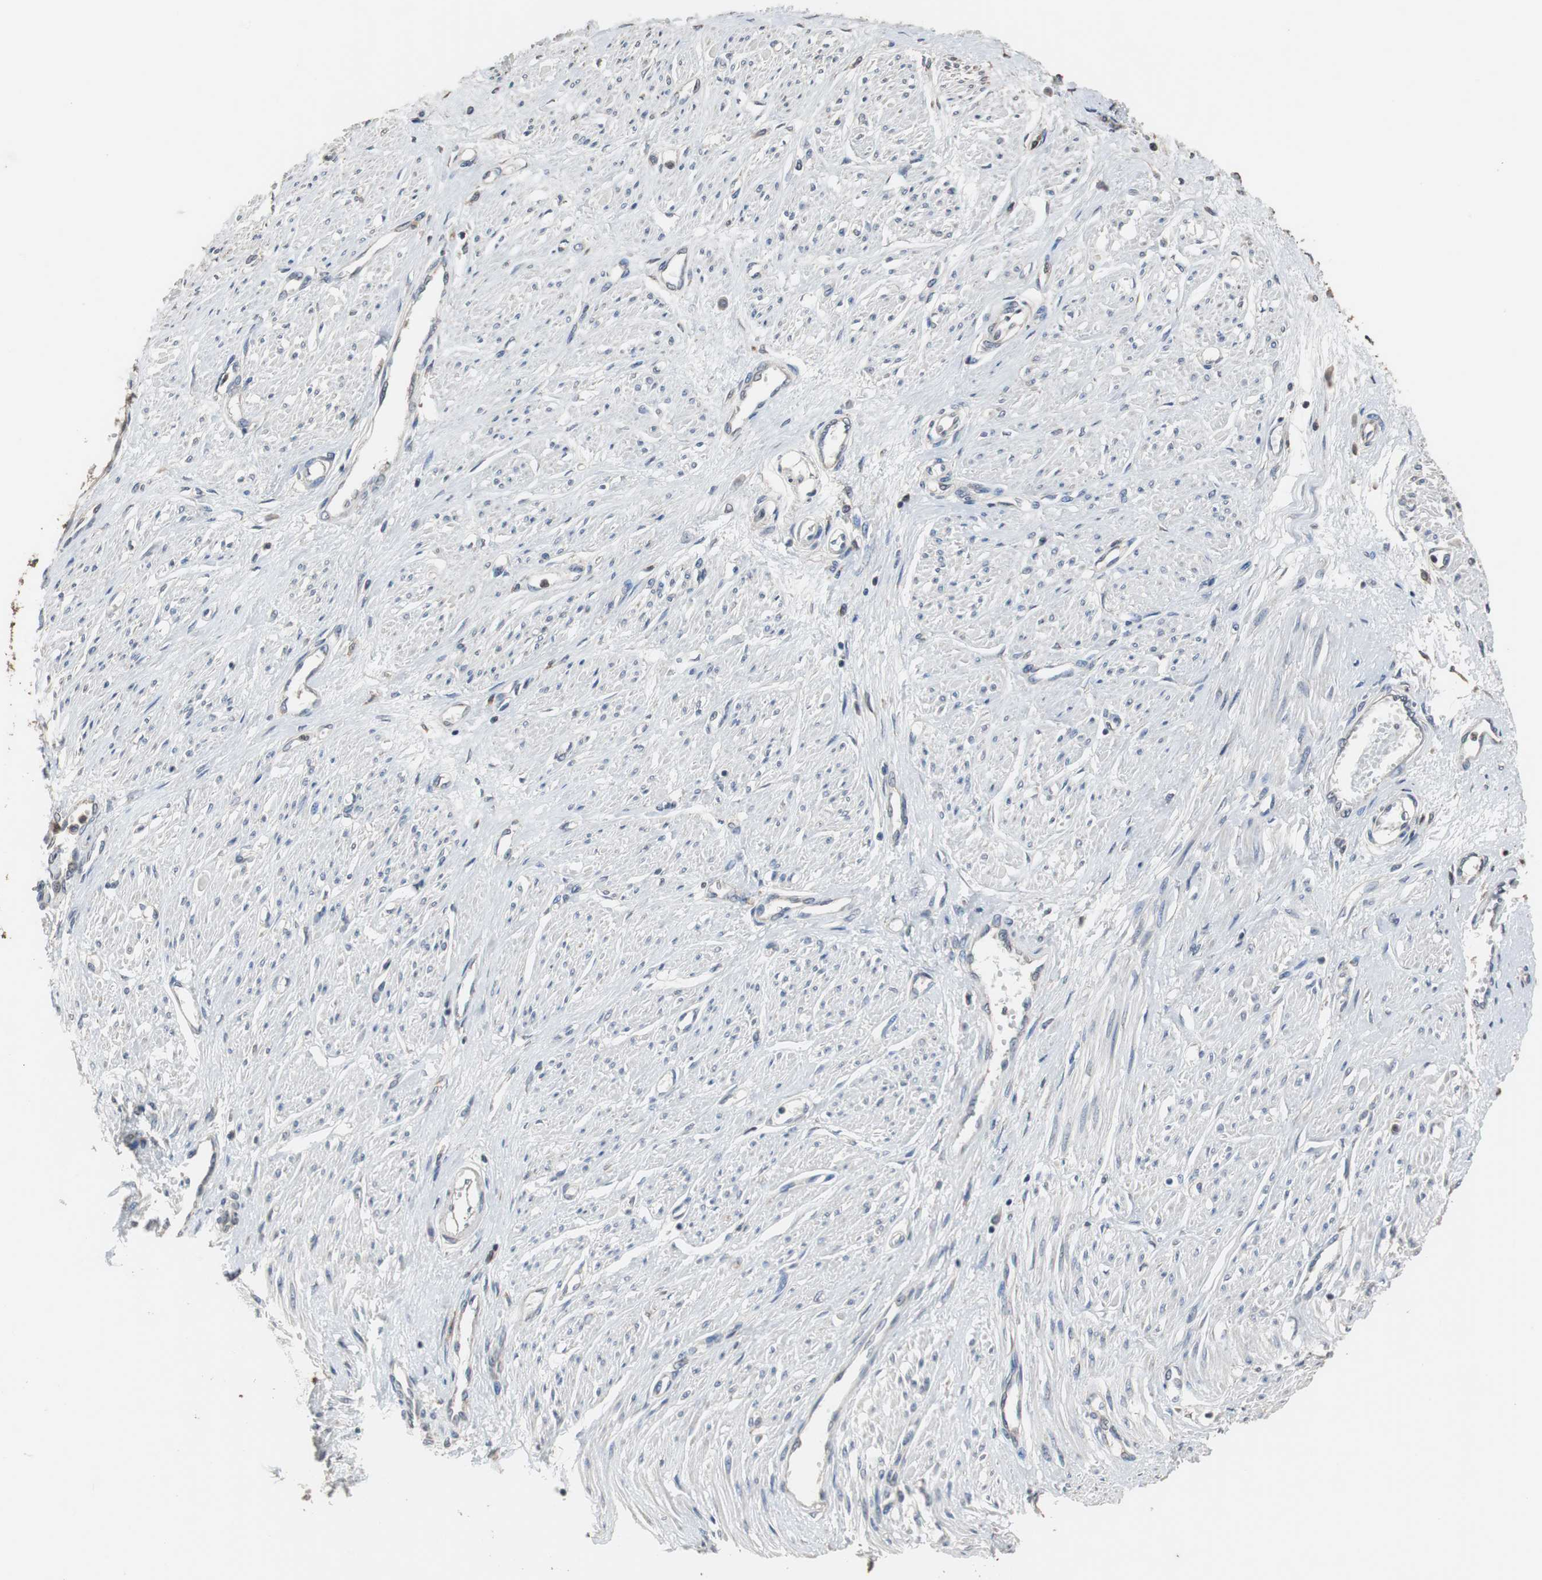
{"staining": {"intensity": "negative", "quantity": "none", "location": "none"}, "tissue": "smooth muscle", "cell_type": "Smooth muscle cells", "image_type": "normal", "snomed": [{"axis": "morphology", "description": "Normal tissue, NOS"}, {"axis": "topography", "description": "Smooth muscle"}, {"axis": "topography", "description": "Uterus"}], "caption": "This is an immunohistochemistry histopathology image of benign smooth muscle. There is no staining in smooth muscle cells.", "gene": "SCIMP", "patient": {"sex": "female", "age": 39}}